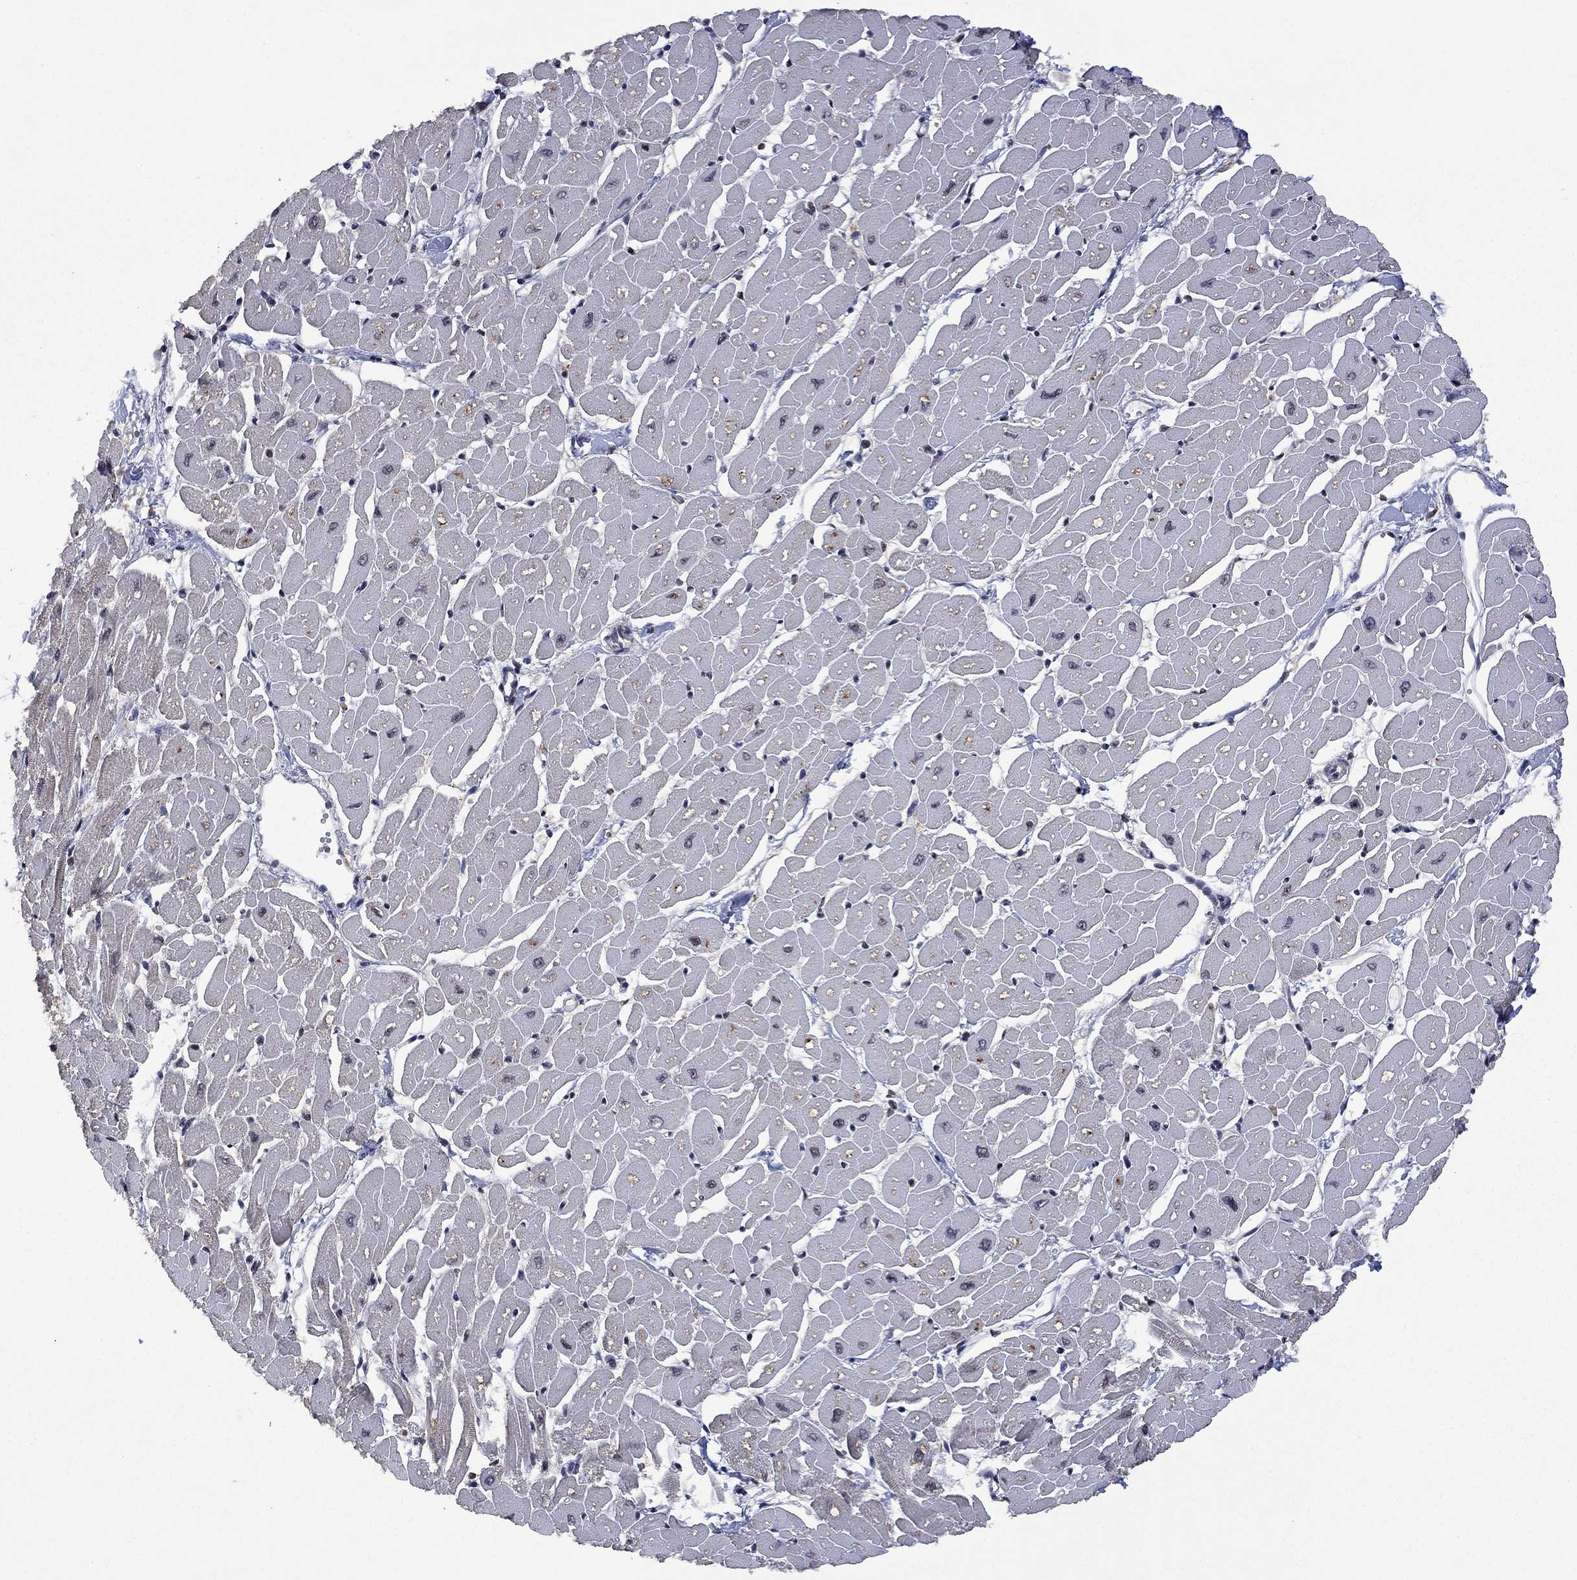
{"staining": {"intensity": "negative", "quantity": "none", "location": "none"}, "tissue": "heart muscle", "cell_type": "Cardiomyocytes", "image_type": "normal", "snomed": [{"axis": "morphology", "description": "Normal tissue, NOS"}, {"axis": "topography", "description": "Heart"}], "caption": "IHC photomicrograph of normal human heart muscle stained for a protein (brown), which displays no positivity in cardiomyocytes.", "gene": "FBLL1", "patient": {"sex": "male", "age": 57}}